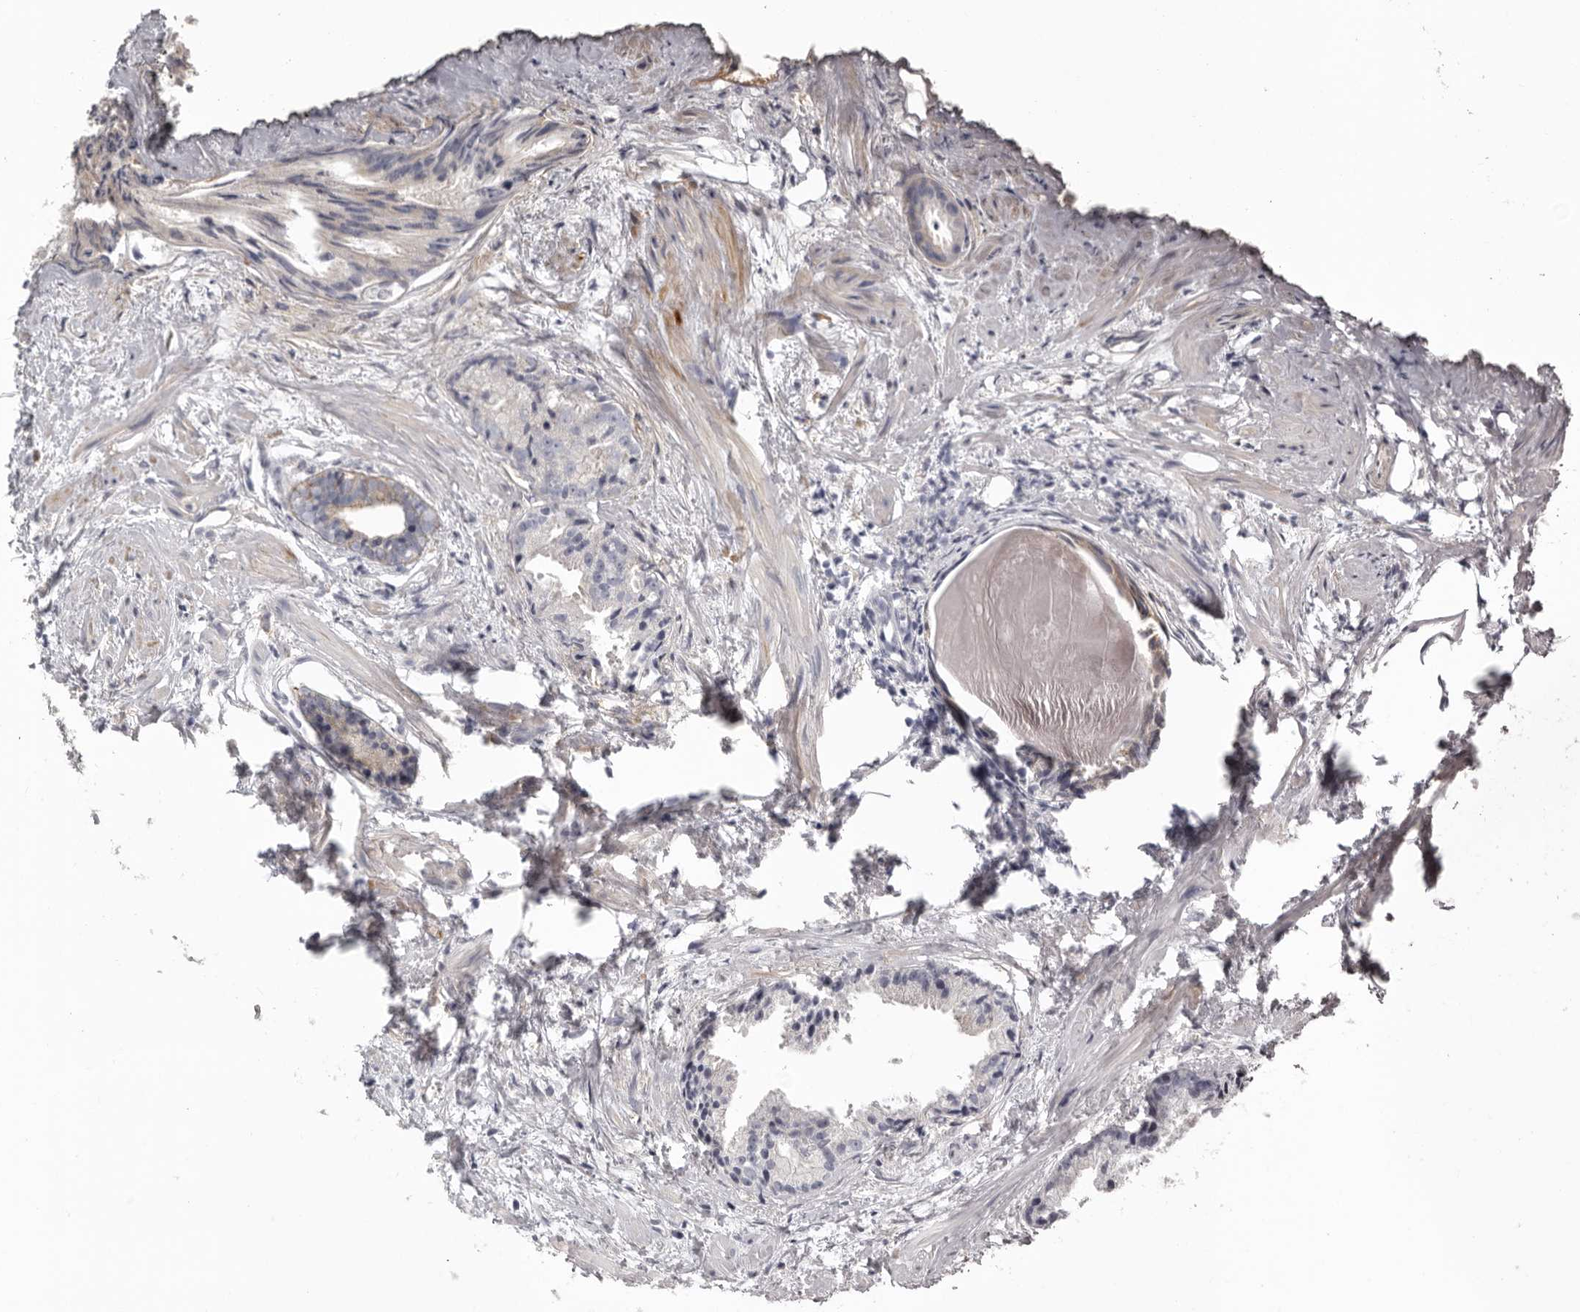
{"staining": {"intensity": "negative", "quantity": "none", "location": "none"}, "tissue": "prostate cancer", "cell_type": "Tumor cells", "image_type": "cancer", "snomed": [{"axis": "morphology", "description": "Adenocarcinoma, Low grade"}, {"axis": "topography", "description": "Prostate"}], "caption": "A histopathology image of prostate cancer (adenocarcinoma (low-grade)) stained for a protein exhibits no brown staining in tumor cells. The staining was performed using DAB to visualize the protein expression in brown, while the nuclei were stained in blue with hematoxylin (Magnification: 20x).", "gene": "ENAH", "patient": {"sex": "male", "age": 88}}